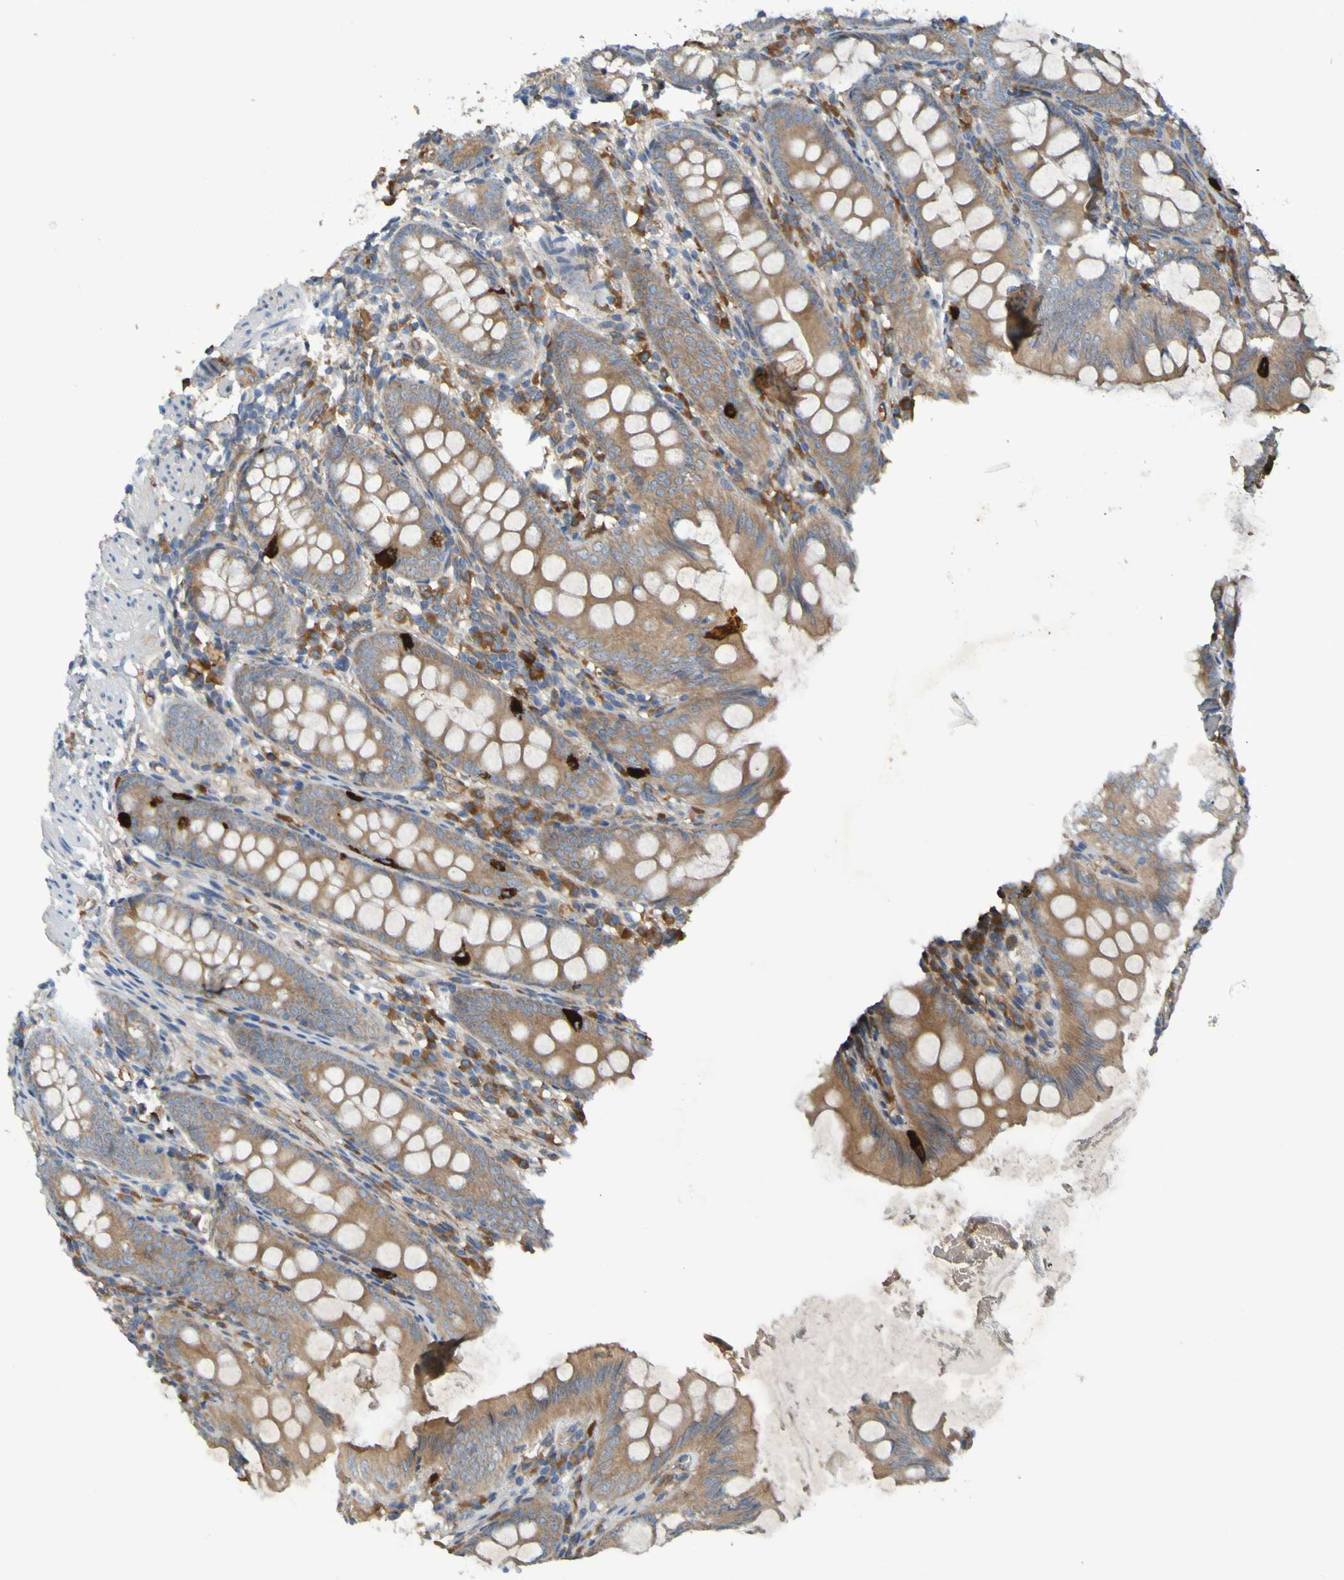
{"staining": {"intensity": "moderate", "quantity": ">75%", "location": "cytoplasmic/membranous"}, "tissue": "appendix", "cell_type": "Glandular cells", "image_type": "normal", "snomed": [{"axis": "morphology", "description": "Normal tissue, NOS"}, {"axis": "topography", "description": "Appendix"}], "caption": "Moderate cytoplasmic/membranous expression for a protein is seen in approximately >75% of glandular cells of normal appendix using immunohistochemistry (IHC).", "gene": "DNAJC4", "patient": {"sex": "female", "age": 77}}